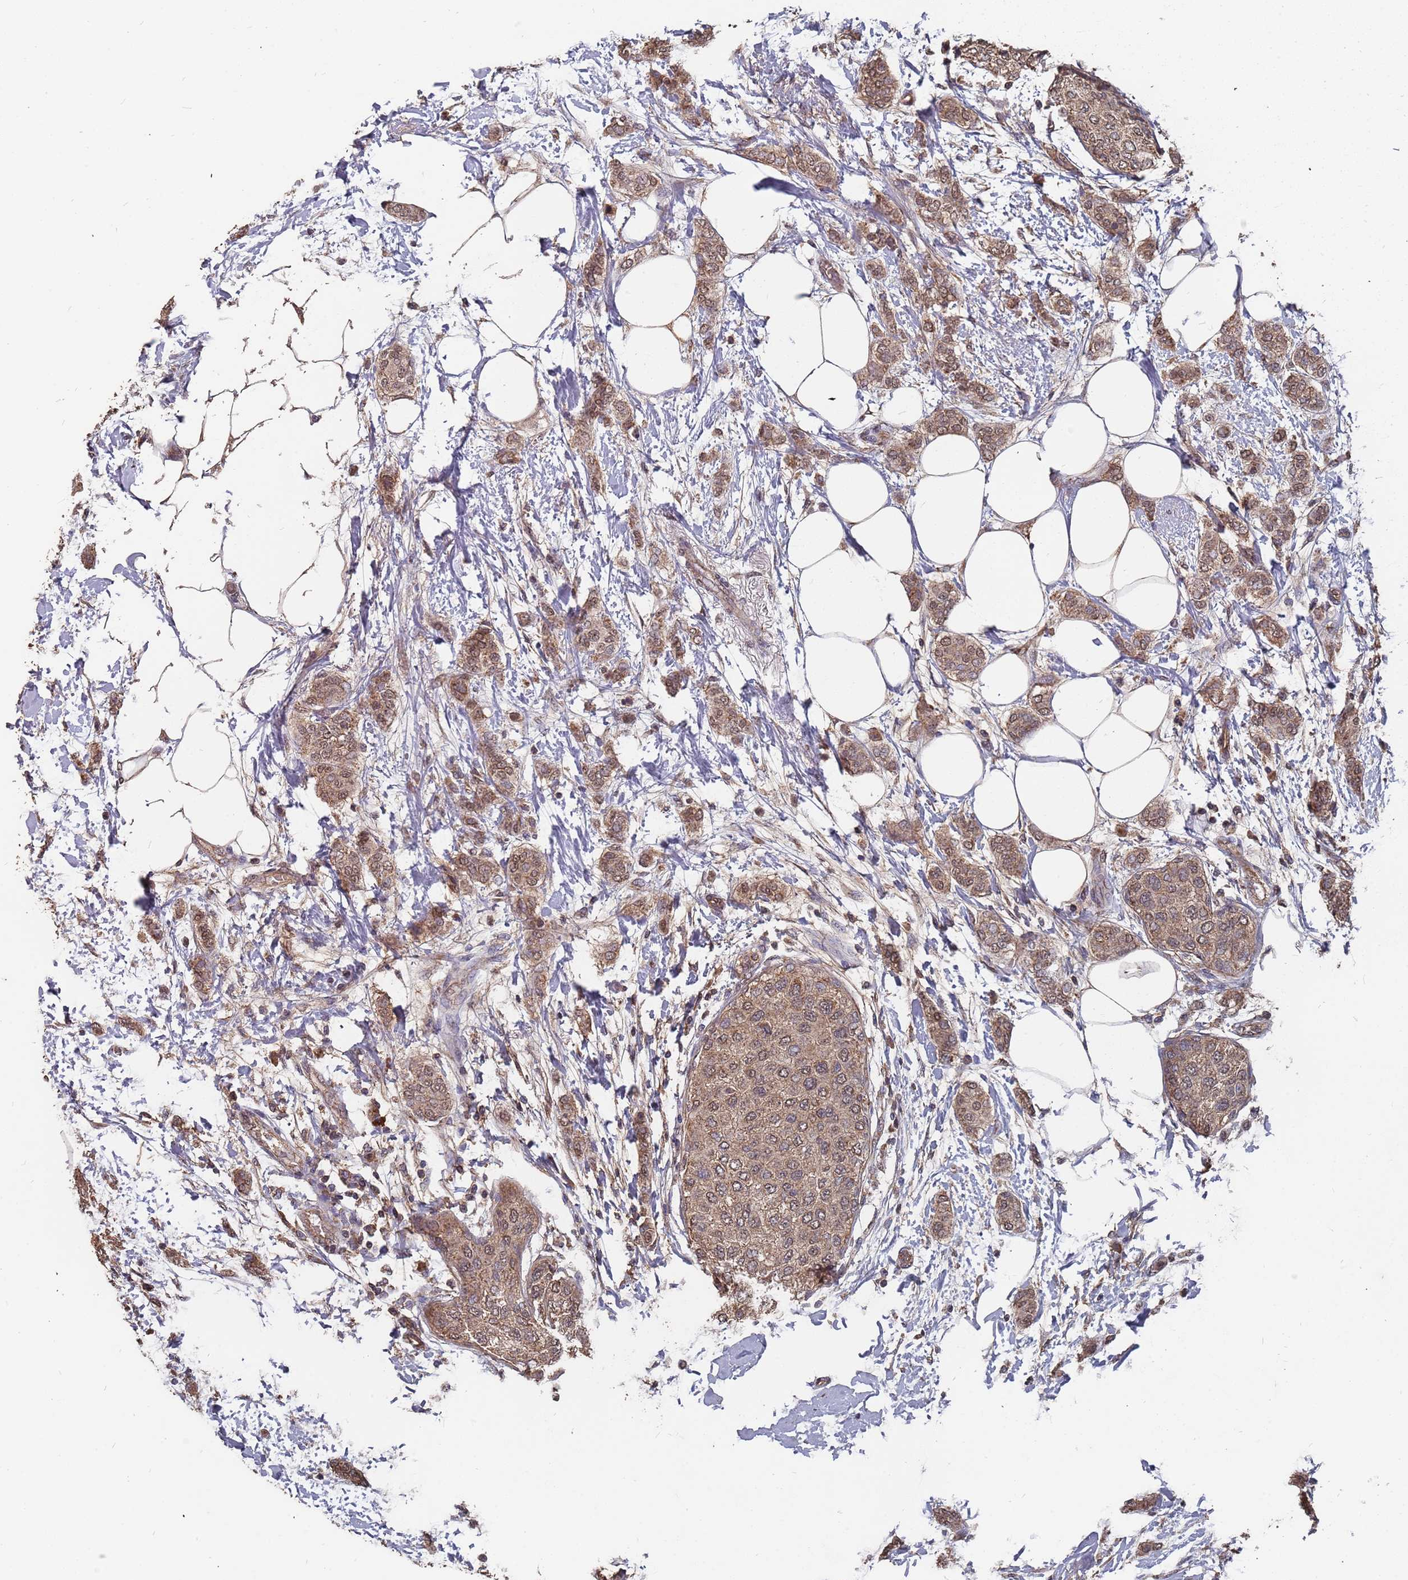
{"staining": {"intensity": "moderate", "quantity": ">75%", "location": "cytoplasmic/membranous,nuclear"}, "tissue": "breast cancer", "cell_type": "Tumor cells", "image_type": "cancer", "snomed": [{"axis": "morphology", "description": "Duct carcinoma"}, {"axis": "topography", "description": "Breast"}], "caption": "Tumor cells exhibit moderate cytoplasmic/membranous and nuclear positivity in about >75% of cells in breast cancer (infiltrating ductal carcinoma). (DAB IHC, brown staining for protein, blue staining for nuclei).", "gene": "PRORP", "patient": {"sex": "female", "age": 72}}